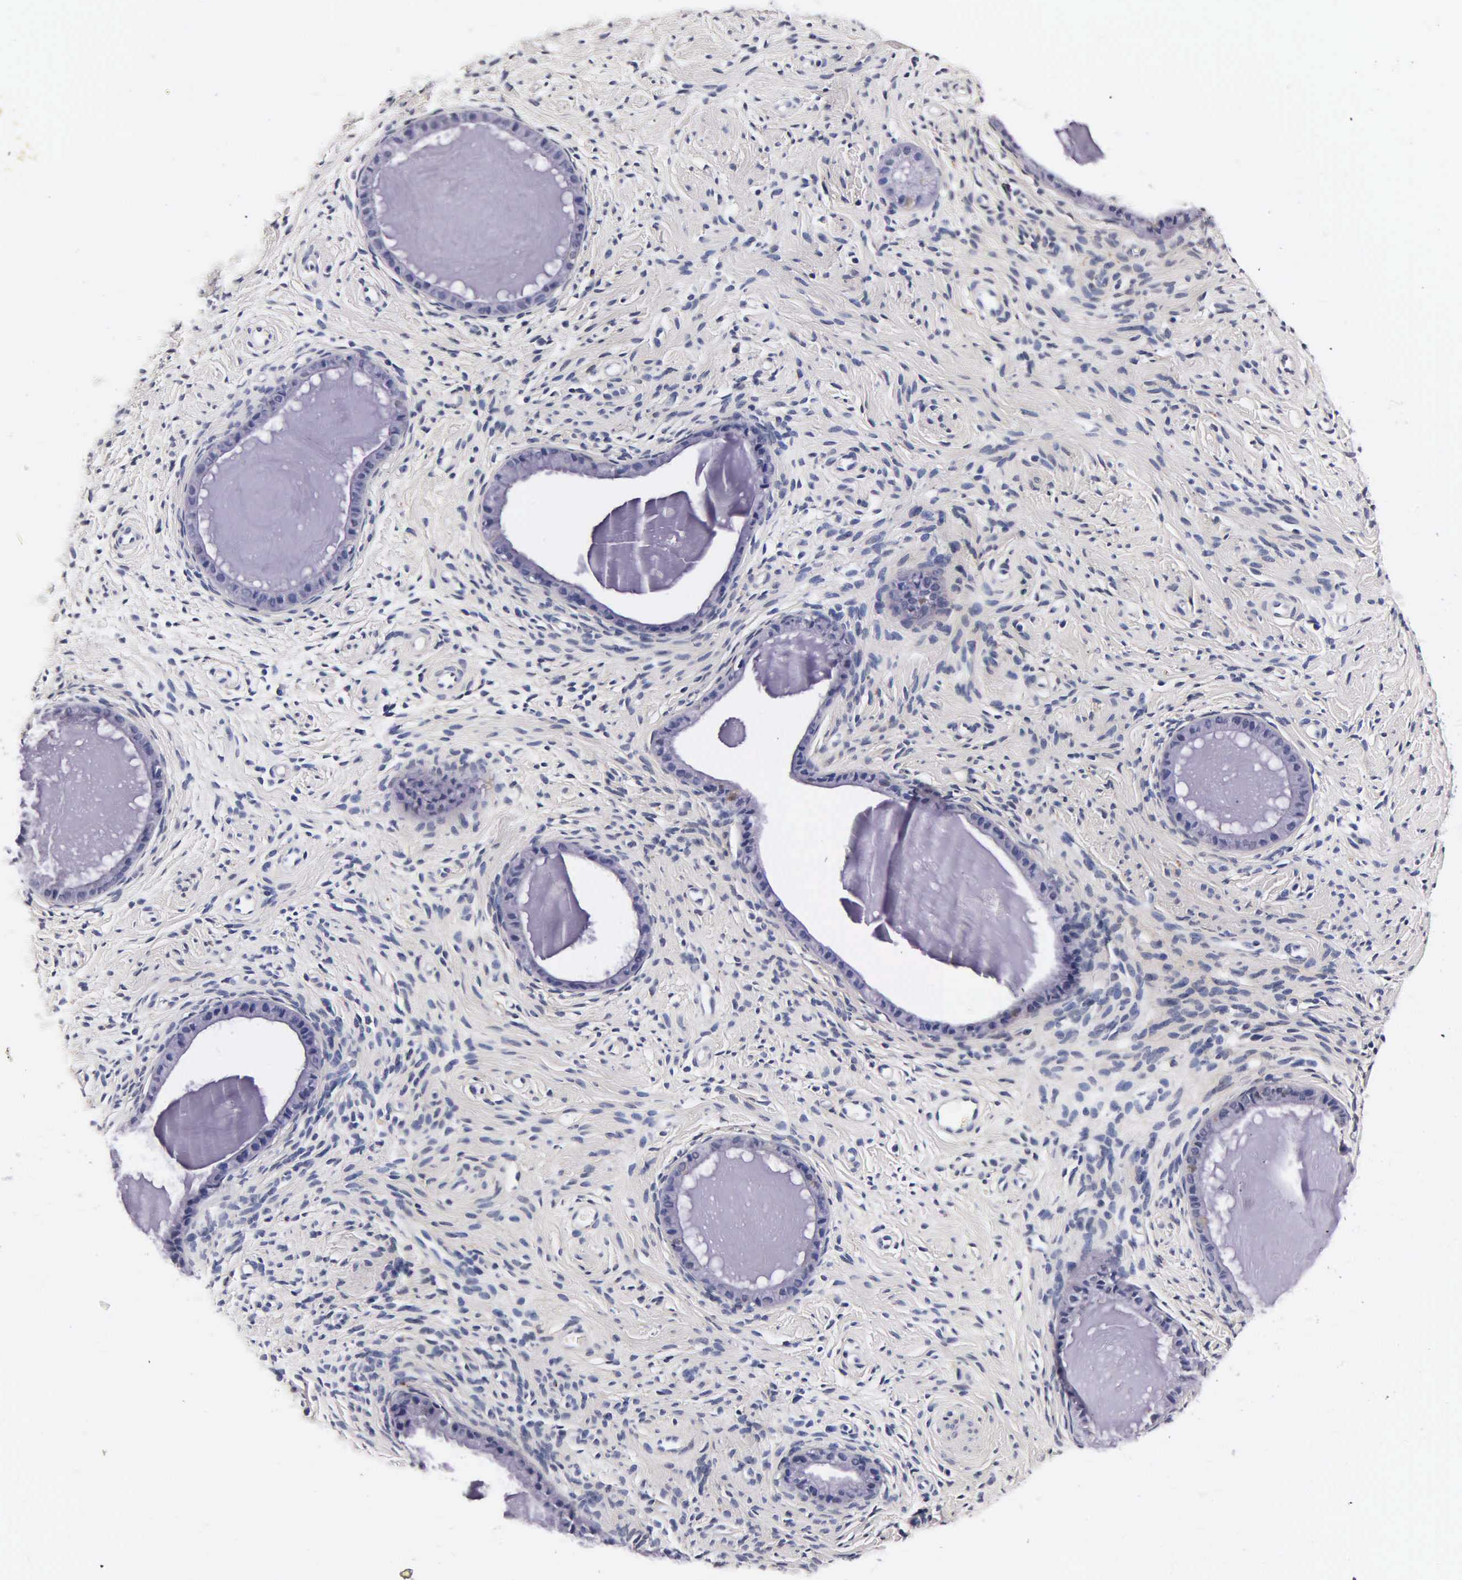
{"staining": {"intensity": "negative", "quantity": "none", "location": "none"}, "tissue": "cervix", "cell_type": "Glandular cells", "image_type": "normal", "snomed": [{"axis": "morphology", "description": "Normal tissue, NOS"}, {"axis": "topography", "description": "Cervix"}], "caption": "Immunohistochemistry of normal cervix shows no expression in glandular cells.", "gene": "ENO2", "patient": {"sex": "female", "age": 70}}